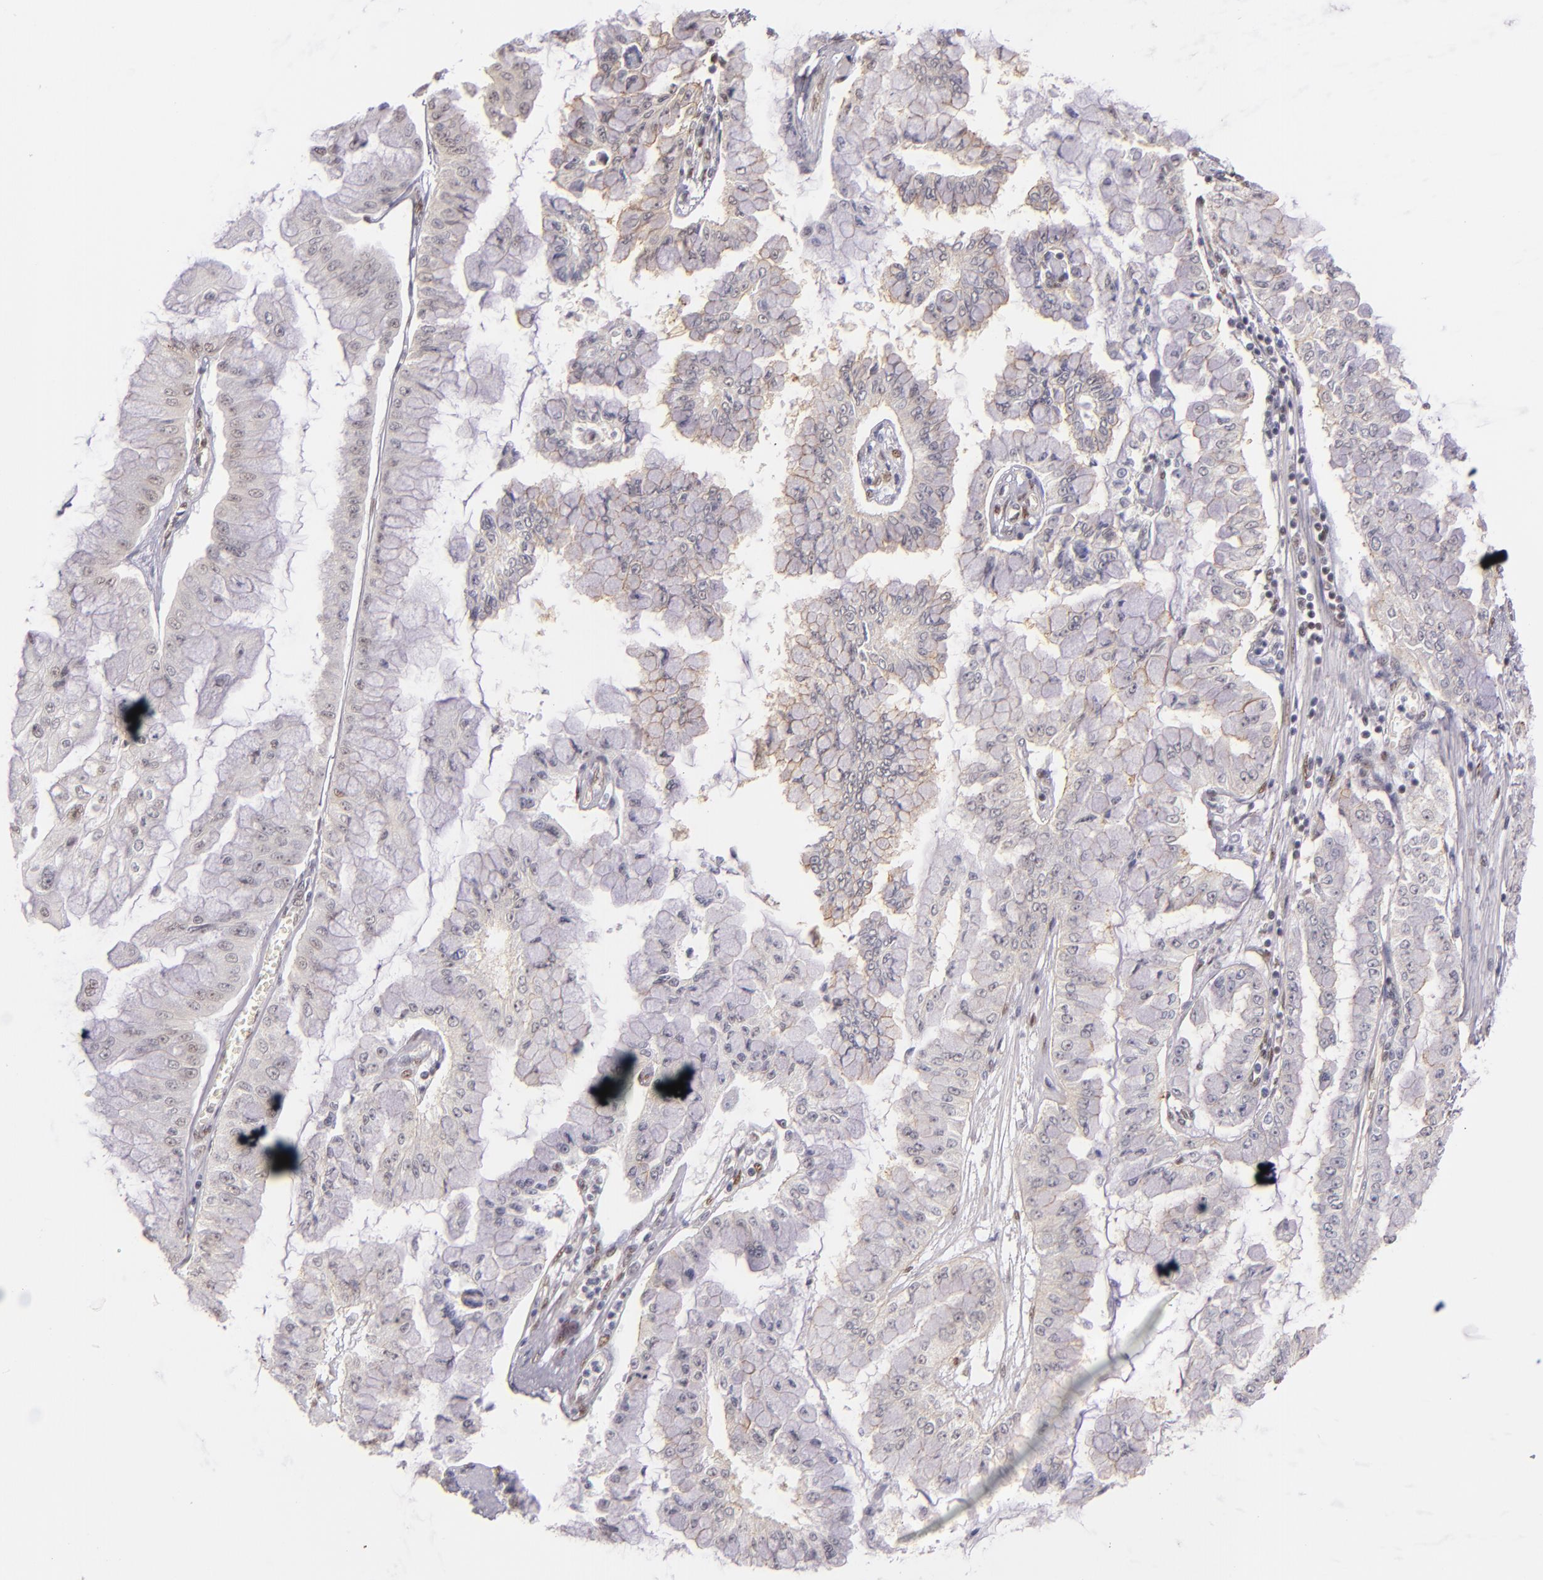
{"staining": {"intensity": "weak", "quantity": "25%-75%", "location": "nuclear"}, "tissue": "liver cancer", "cell_type": "Tumor cells", "image_type": "cancer", "snomed": [{"axis": "morphology", "description": "Cholangiocarcinoma"}, {"axis": "topography", "description": "Liver"}], "caption": "Human liver cancer stained with a protein marker displays weak staining in tumor cells.", "gene": "NCOR2", "patient": {"sex": "female", "age": 79}}